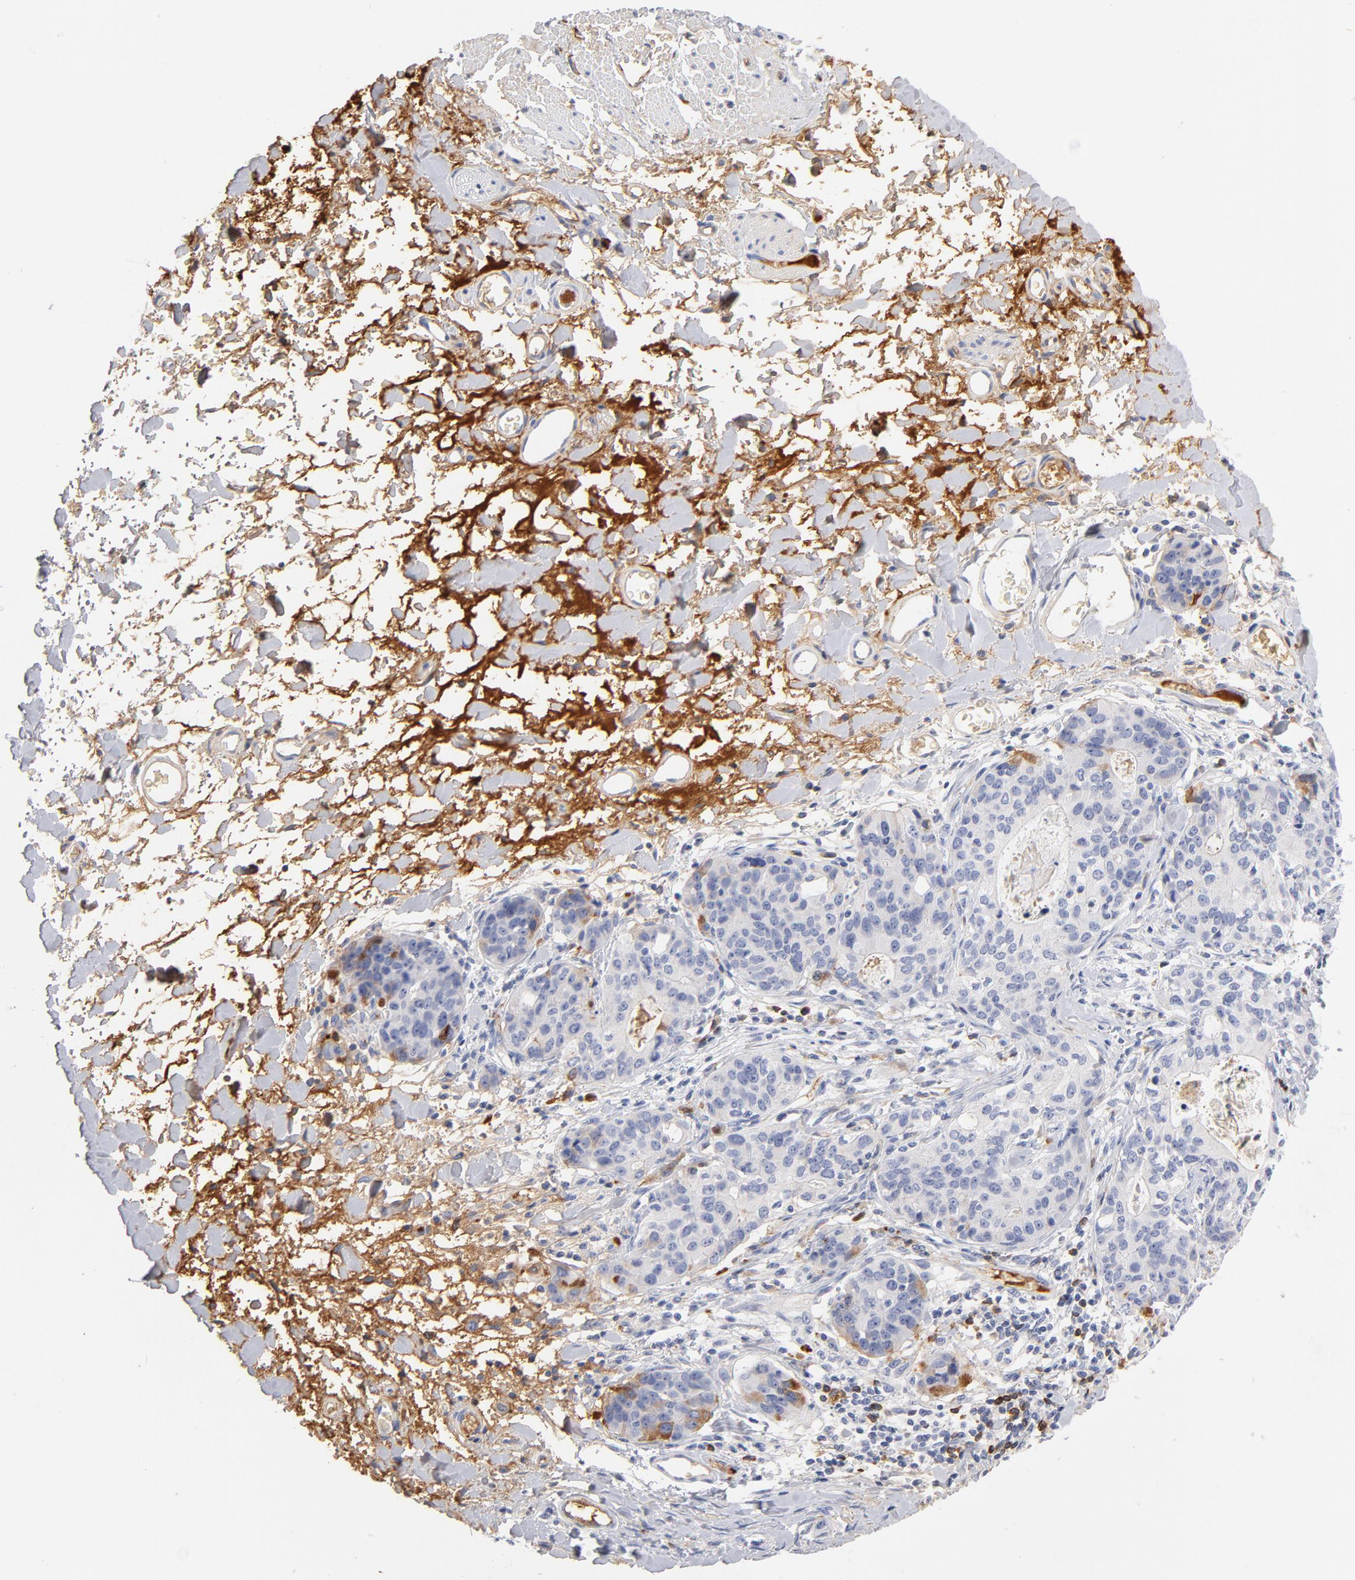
{"staining": {"intensity": "negative", "quantity": "none", "location": "none"}, "tissue": "stomach cancer", "cell_type": "Tumor cells", "image_type": "cancer", "snomed": [{"axis": "morphology", "description": "Adenocarcinoma, NOS"}, {"axis": "topography", "description": "Esophagus"}, {"axis": "topography", "description": "Stomach"}], "caption": "This image is of adenocarcinoma (stomach) stained with immunohistochemistry to label a protein in brown with the nuclei are counter-stained blue. There is no positivity in tumor cells. (DAB (3,3'-diaminobenzidine) immunohistochemistry with hematoxylin counter stain).", "gene": "PLAT", "patient": {"sex": "male", "age": 74}}